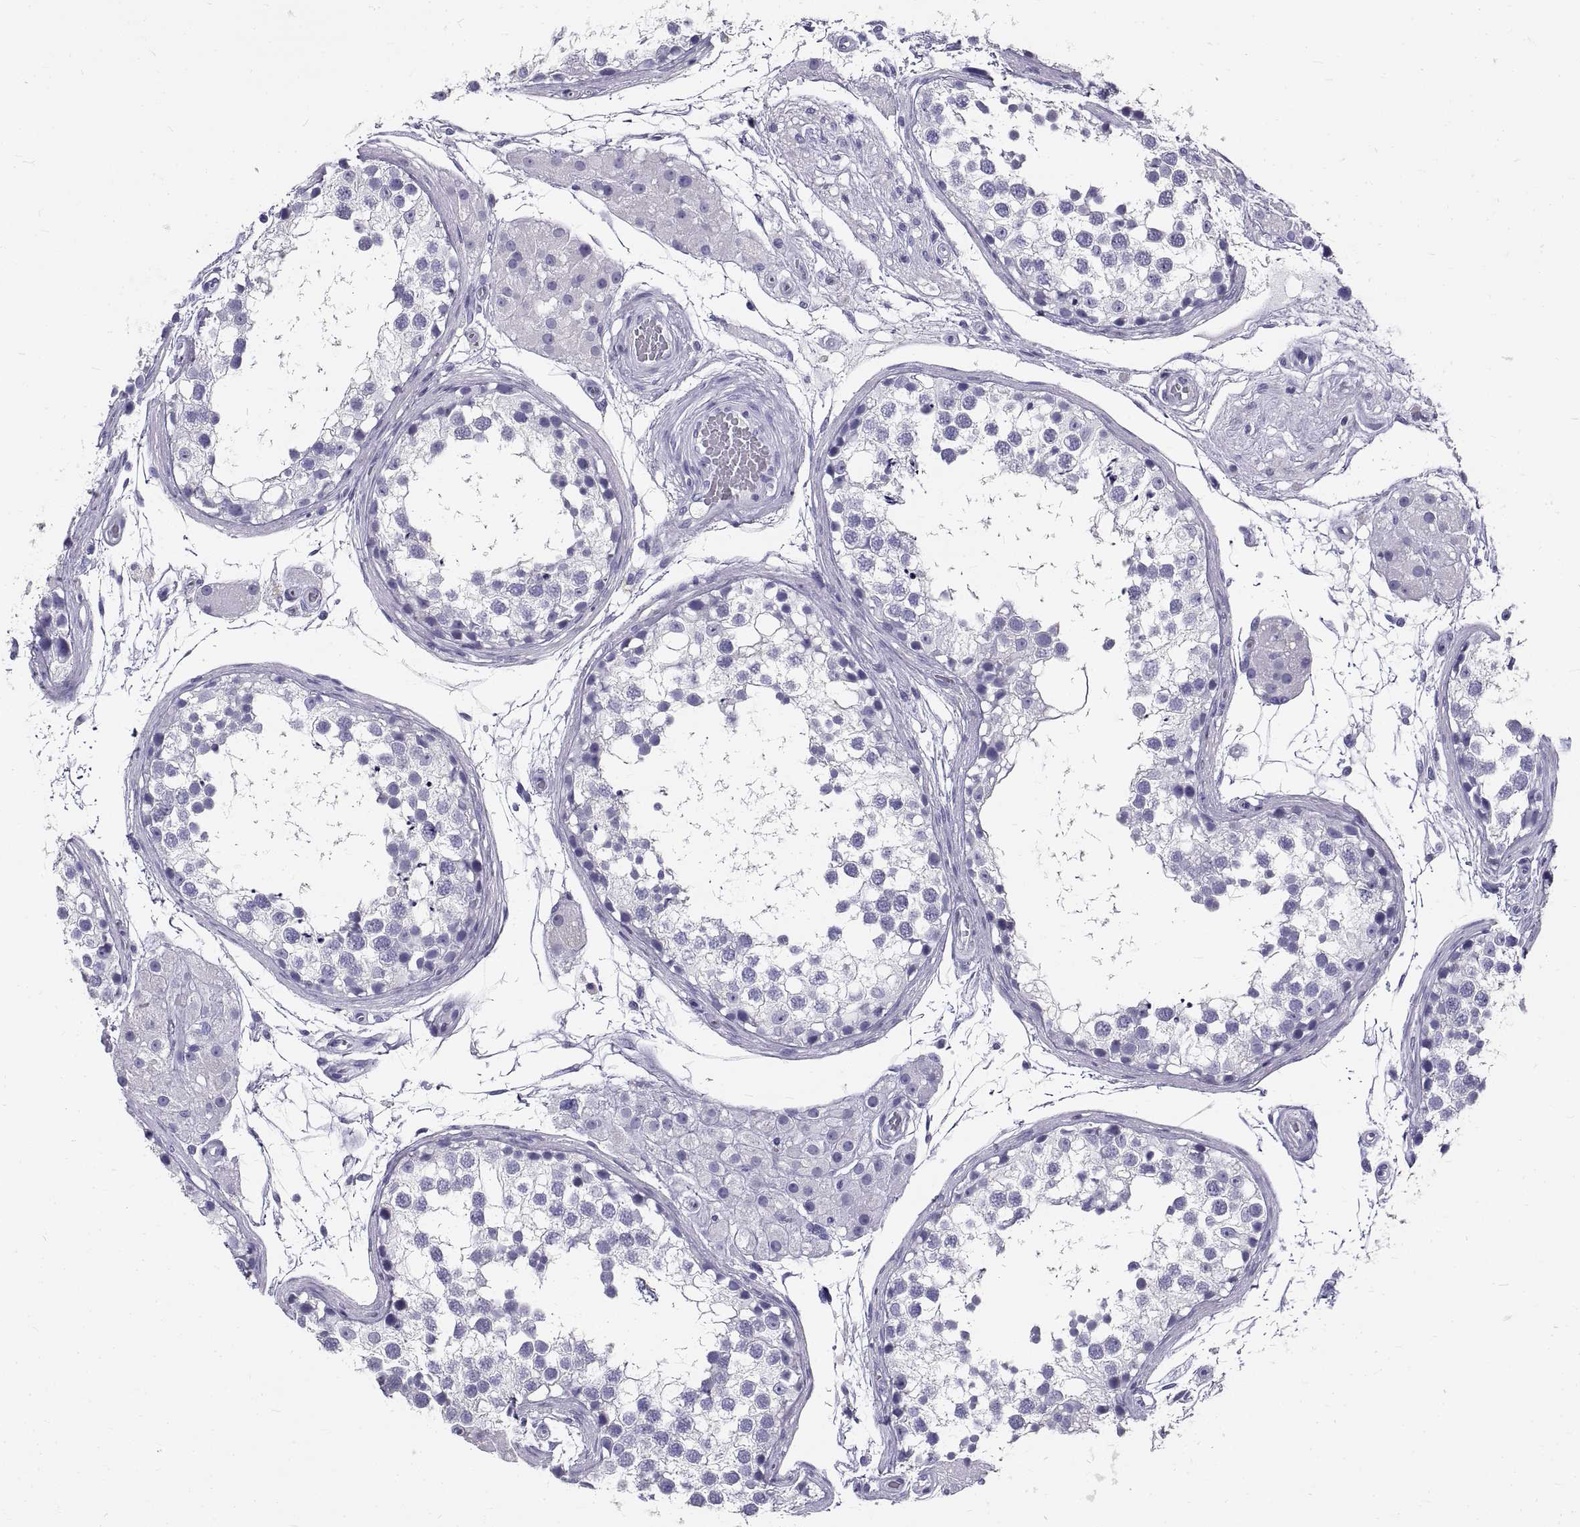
{"staining": {"intensity": "negative", "quantity": "none", "location": "none"}, "tissue": "testis", "cell_type": "Cells in seminiferous ducts", "image_type": "normal", "snomed": [{"axis": "morphology", "description": "Normal tissue, NOS"}, {"axis": "morphology", "description": "Seminoma, NOS"}, {"axis": "topography", "description": "Testis"}], "caption": "The image demonstrates no staining of cells in seminiferous ducts in unremarkable testis.", "gene": "GNG12", "patient": {"sex": "male", "age": 65}}